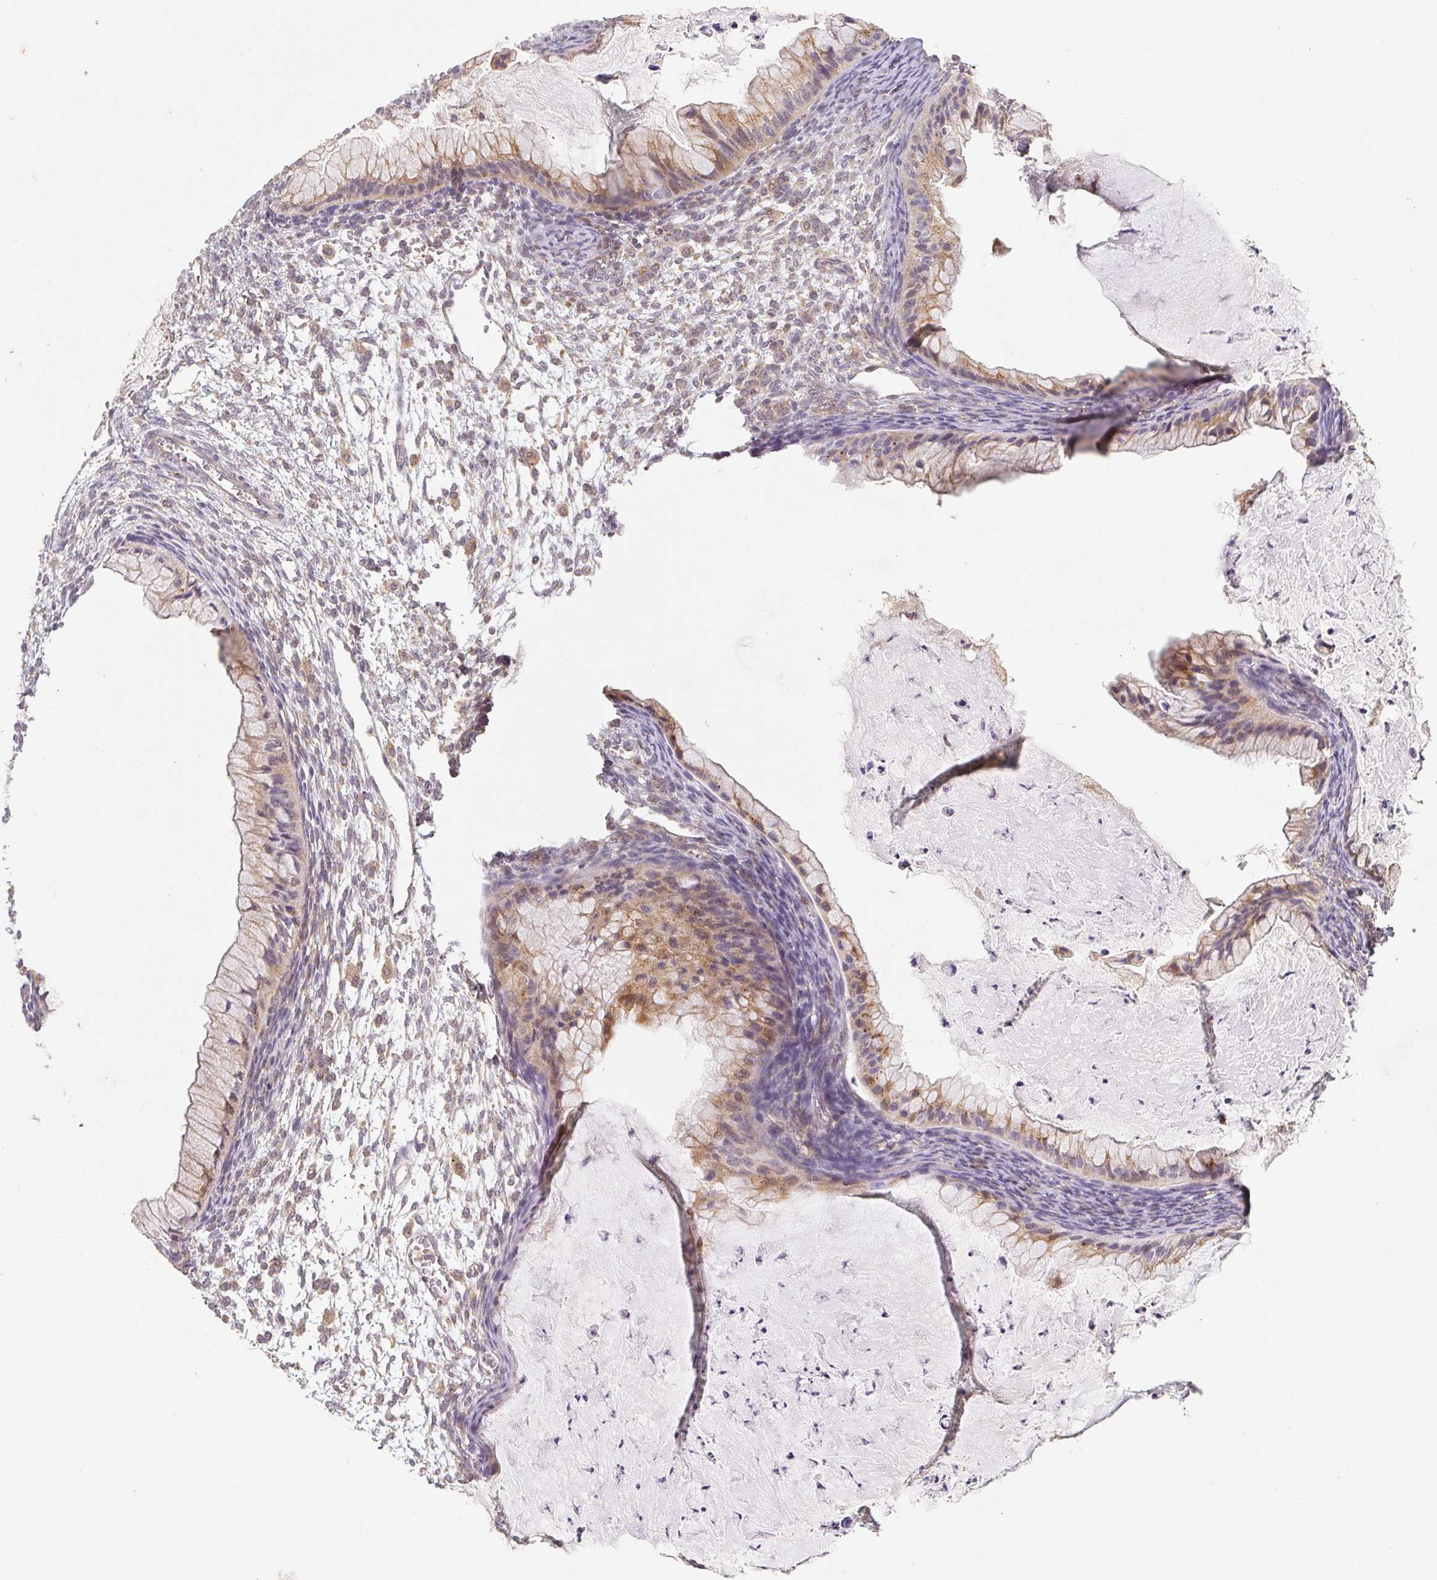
{"staining": {"intensity": "weak", "quantity": "25%-75%", "location": "cytoplasmic/membranous"}, "tissue": "ovarian cancer", "cell_type": "Tumor cells", "image_type": "cancer", "snomed": [{"axis": "morphology", "description": "Cystadenocarcinoma, mucinous, NOS"}, {"axis": "topography", "description": "Ovary"}], "caption": "Immunohistochemistry (IHC) (DAB (3,3'-diaminobenzidine)) staining of human ovarian mucinous cystadenocarcinoma reveals weak cytoplasmic/membranous protein expression in approximately 25%-75% of tumor cells.", "gene": "MTHFD1", "patient": {"sex": "female", "age": 72}}